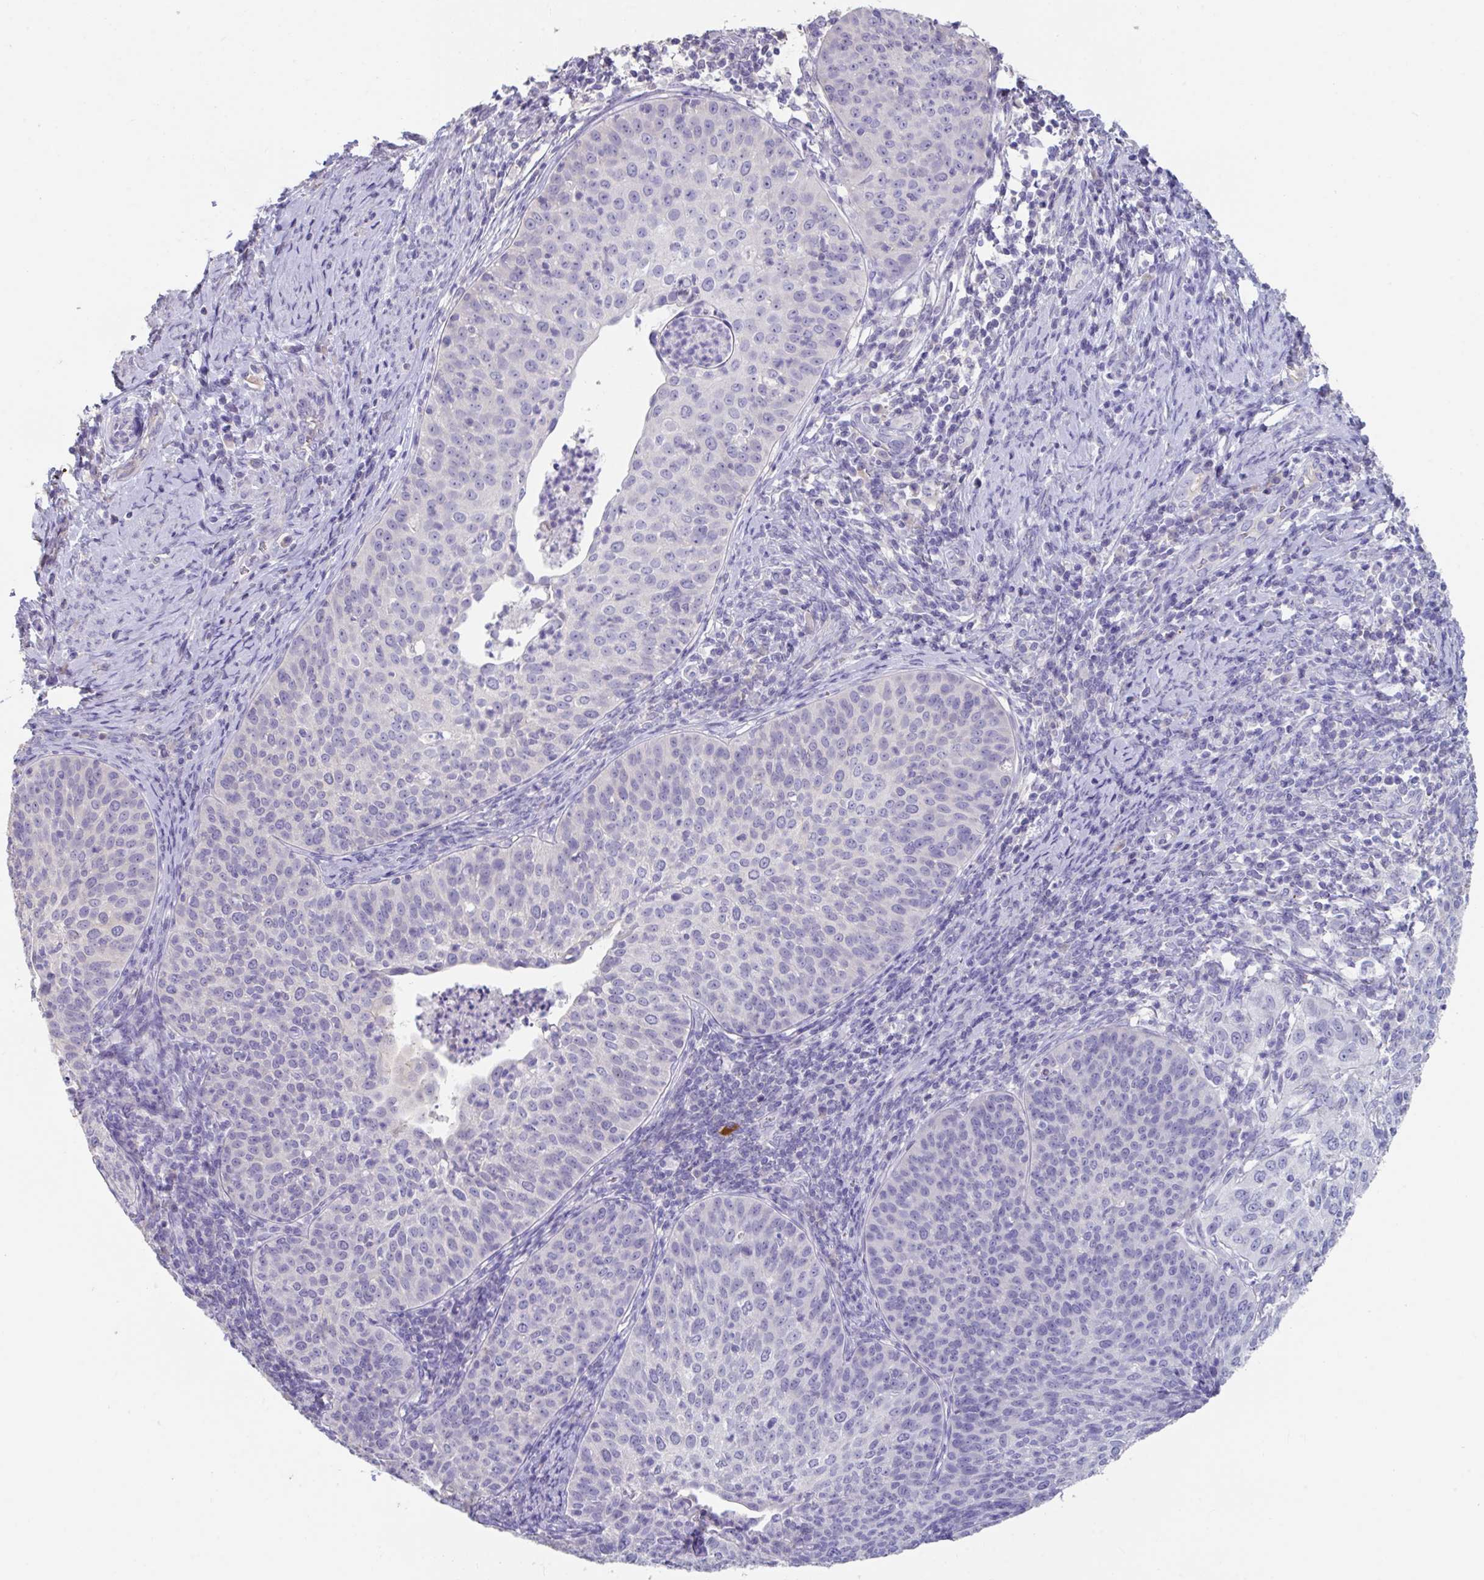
{"staining": {"intensity": "negative", "quantity": "none", "location": "none"}, "tissue": "cervical cancer", "cell_type": "Tumor cells", "image_type": "cancer", "snomed": [{"axis": "morphology", "description": "Squamous cell carcinoma, NOS"}, {"axis": "topography", "description": "Cervix"}], "caption": "Immunohistochemistry of human squamous cell carcinoma (cervical) reveals no staining in tumor cells.", "gene": "SLC44A4", "patient": {"sex": "female", "age": 30}}